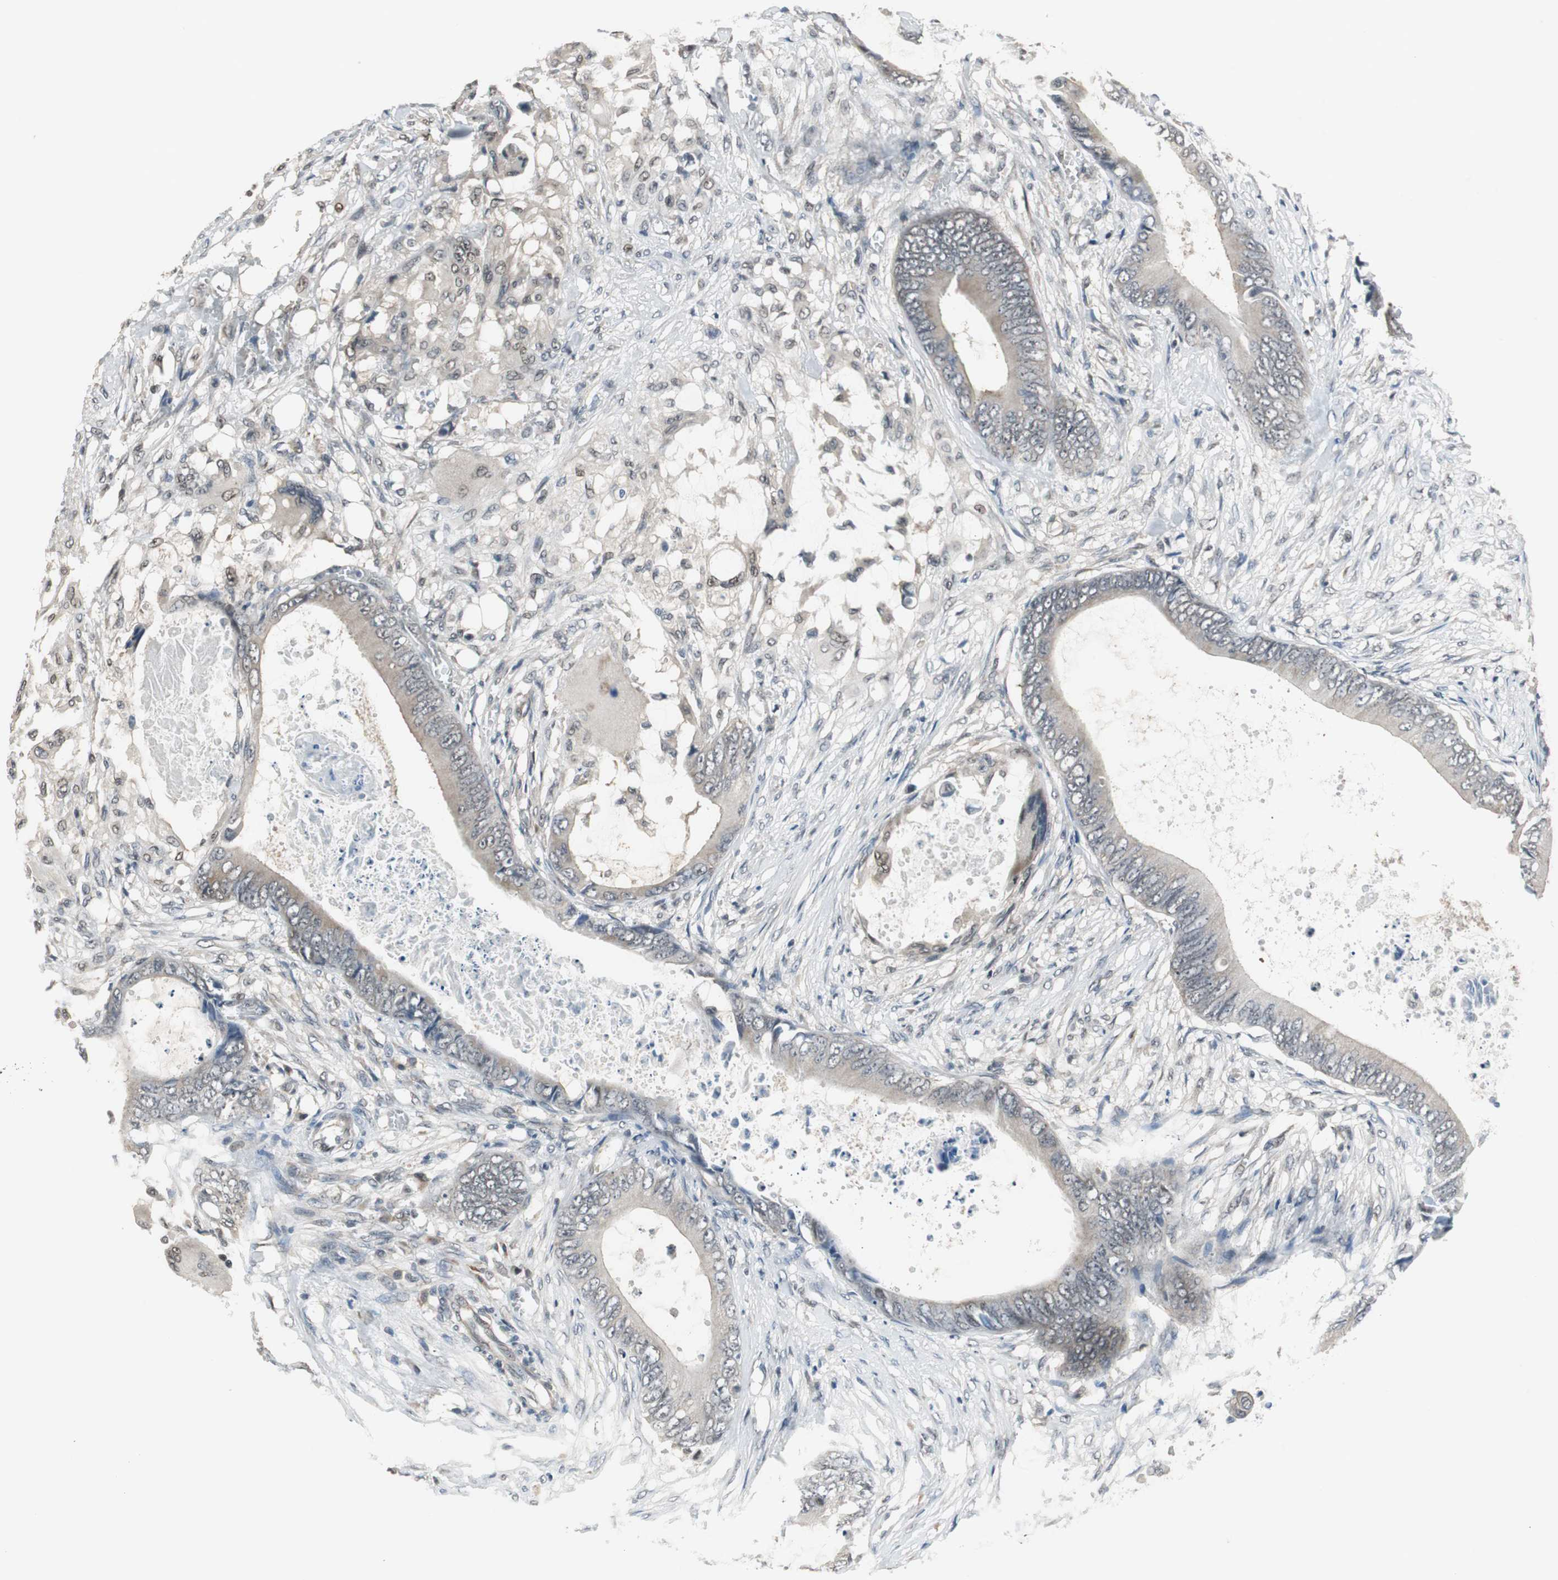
{"staining": {"intensity": "weak", "quantity": "<25%", "location": "cytoplasmic/membranous"}, "tissue": "colorectal cancer", "cell_type": "Tumor cells", "image_type": "cancer", "snomed": [{"axis": "morphology", "description": "Normal tissue, NOS"}, {"axis": "morphology", "description": "Adenocarcinoma, NOS"}, {"axis": "topography", "description": "Rectum"}, {"axis": "topography", "description": "Peripheral nerve tissue"}], "caption": "High magnification brightfield microscopy of adenocarcinoma (colorectal) stained with DAB (brown) and counterstained with hematoxylin (blue): tumor cells show no significant positivity.", "gene": "MAFB", "patient": {"sex": "female", "age": 77}}